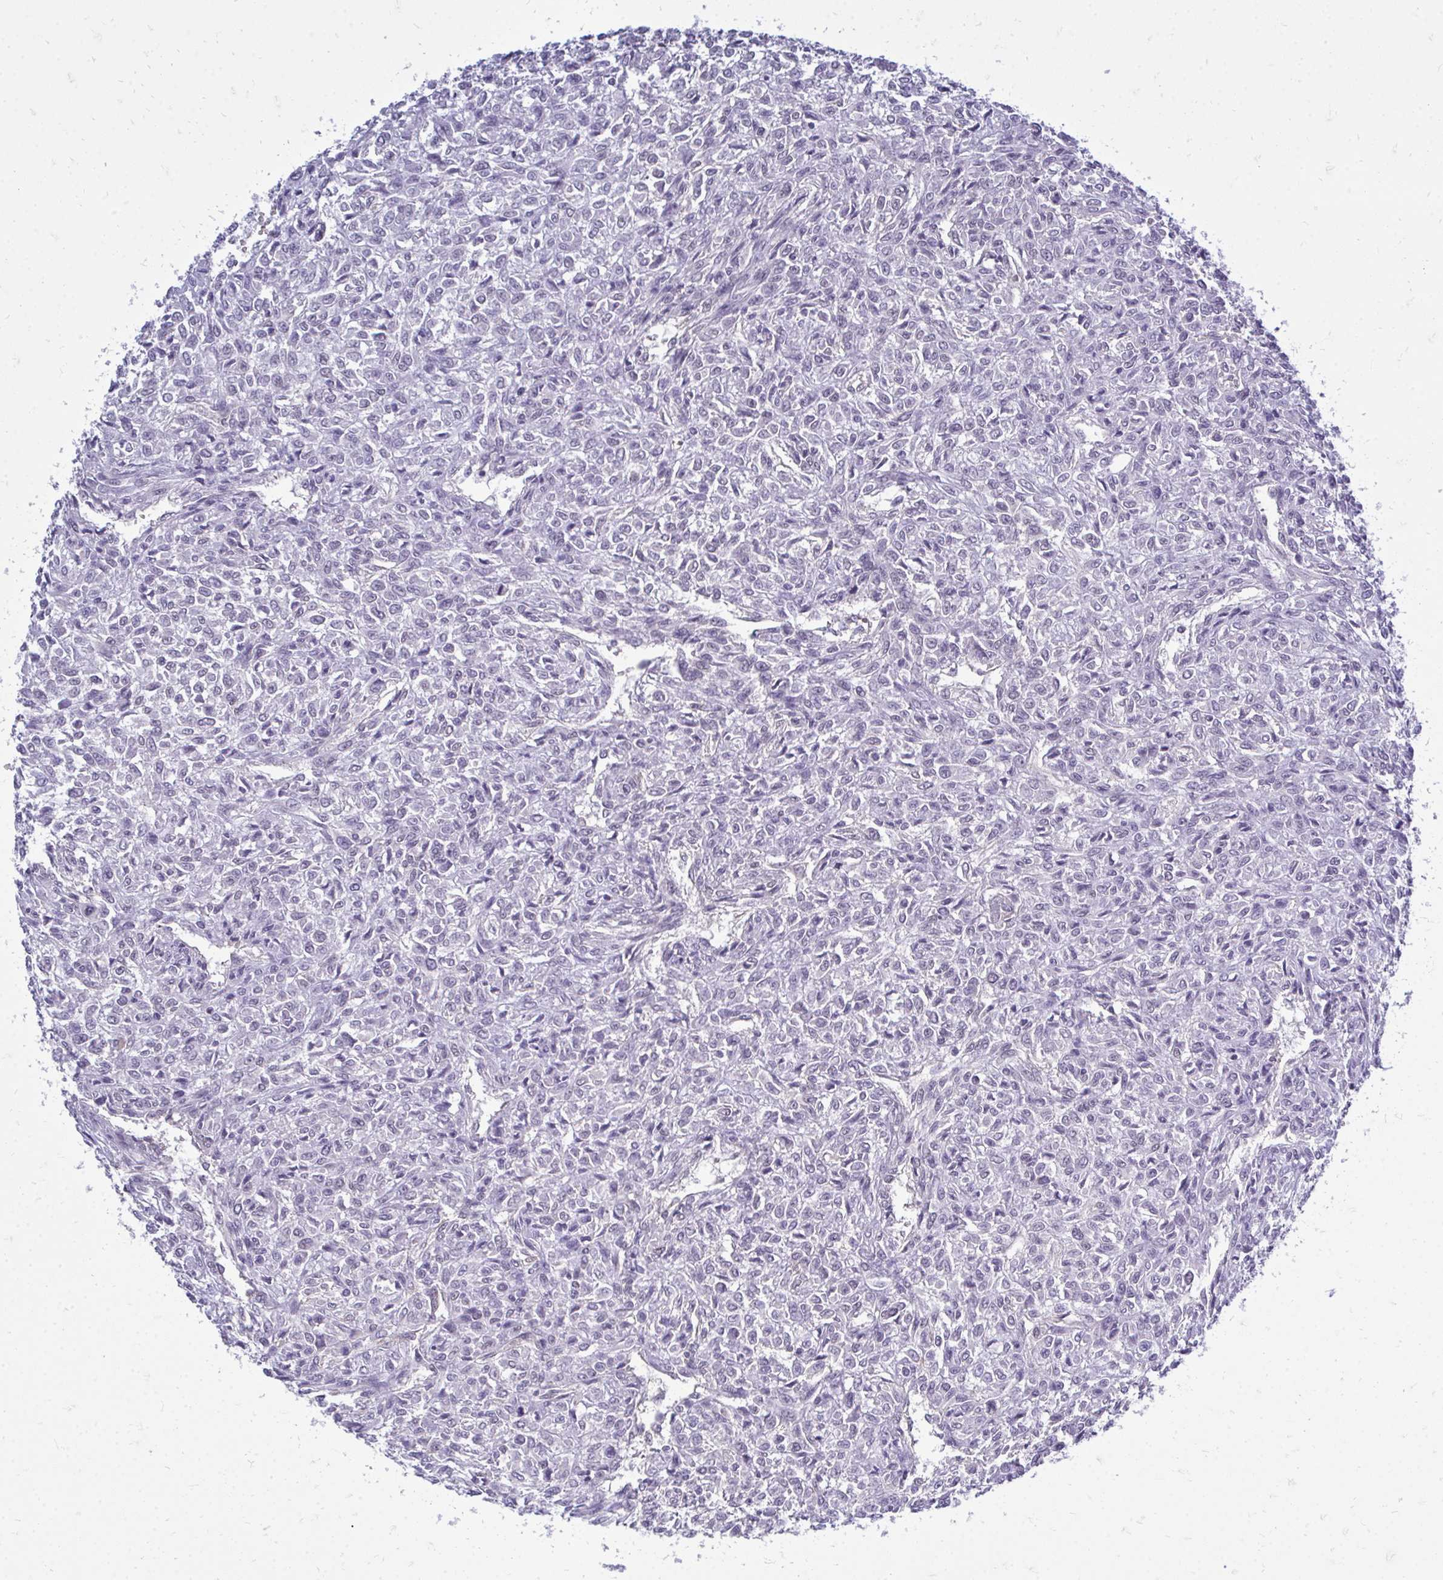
{"staining": {"intensity": "negative", "quantity": "none", "location": "none"}, "tissue": "renal cancer", "cell_type": "Tumor cells", "image_type": "cancer", "snomed": [{"axis": "morphology", "description": "Adenocarcinoma, NOS"}, {"axis": "topography", "description": "Kidney"}], "caption": "This photomicrograph is of renal adenocarcinoma stained with IHC to label a protein in brown with the nuclei are counter-stained blue. There is no positivity in tumor cells. Nuclei are stained in blue.", "gene": "ACSL5", "patient": {"sex": "male", "age": 58}}